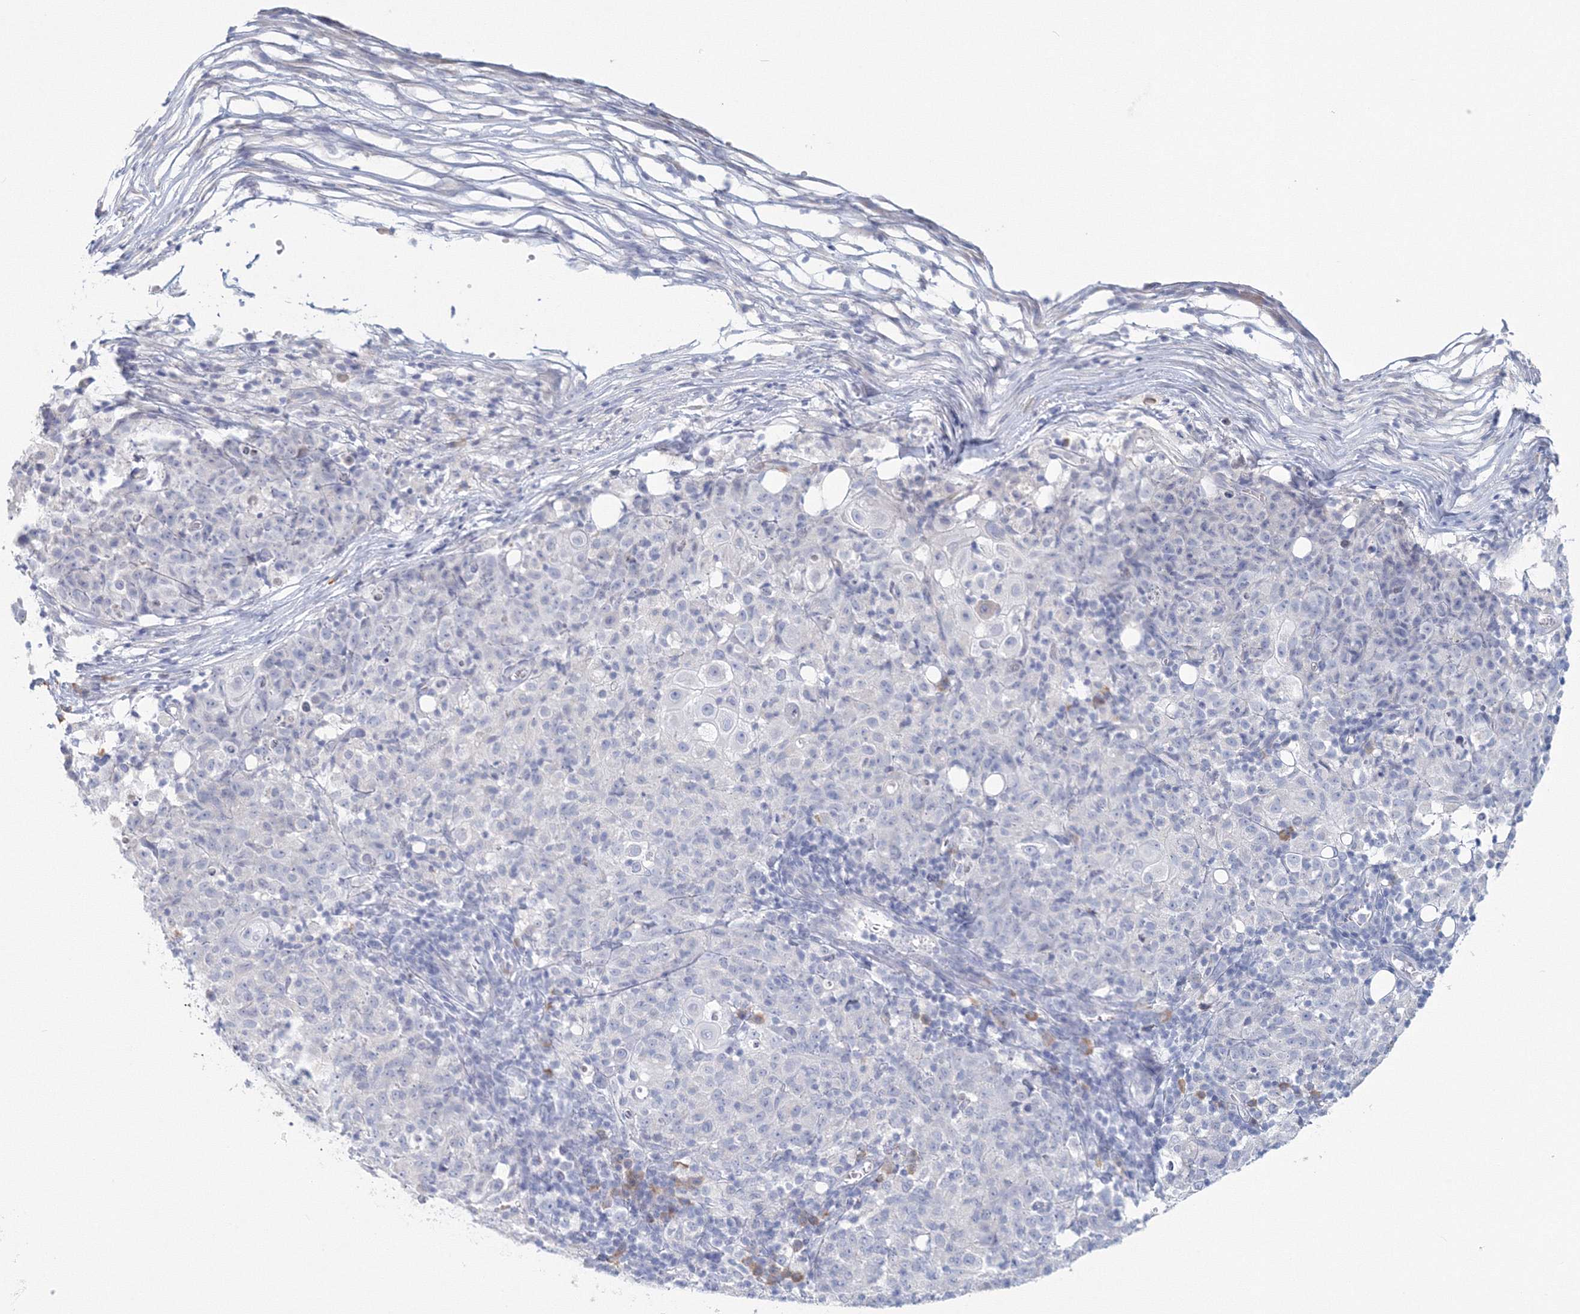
{"staining": {"intensity": "negative", "quantity": "none", "location": "none"}, "tissue": "ovarian cancer", "cell_type": "Tumor cells", "image_type": "cancer", "snomed": [{"axis": "morphology", "description": "Carcinoma, endometroid"}, {"axis": "topography", "description": "Ovary"}], "caption": "Ovarian endometroid carcinoma stained for a protein using immunohistochemistry exhibits no staining tumor cells.", "gene": "VSIG1", "patient": {"sex": "female", "age": 42}}